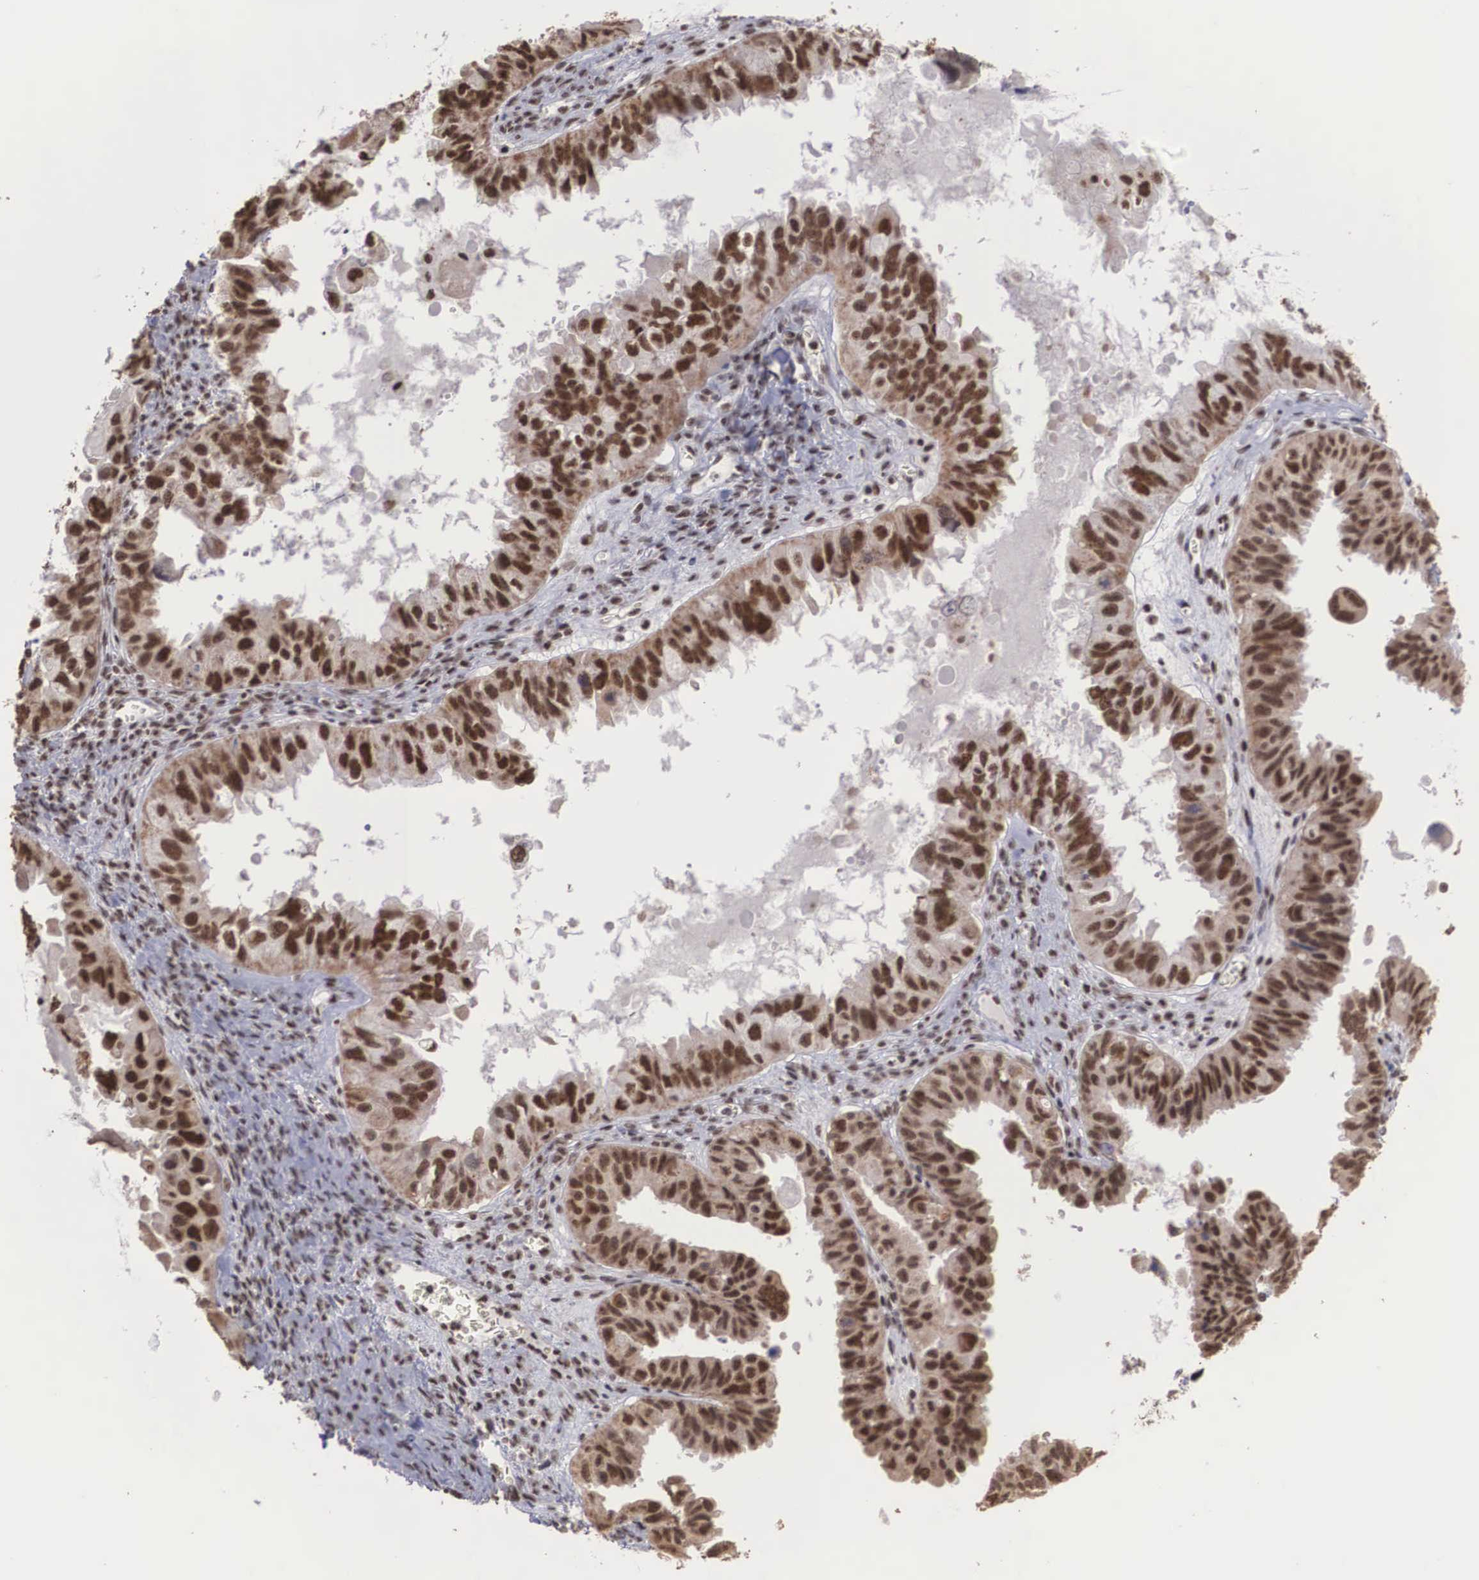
{"staining": {"intensity": "strong", "quantity": ">75%", "location": "nuclear"}, "tissue": "ovarian cancer", "cell_type": "Tumor cells", "image_type": "cancer", "snomed": [{"axis": "morphology", "description": "Carcinoma, endometroid"}, {"axis": "topography", "description": "Ovary"}], "caption": "DAB (3,3'-diaminobenzidine) immunohistochemical staining of ovarian cancer displays strong nuclear protein staining in about >75% of tumor cells.", "gene": "HTATSF1", "patient": {"sex": "female", "age": 85}}